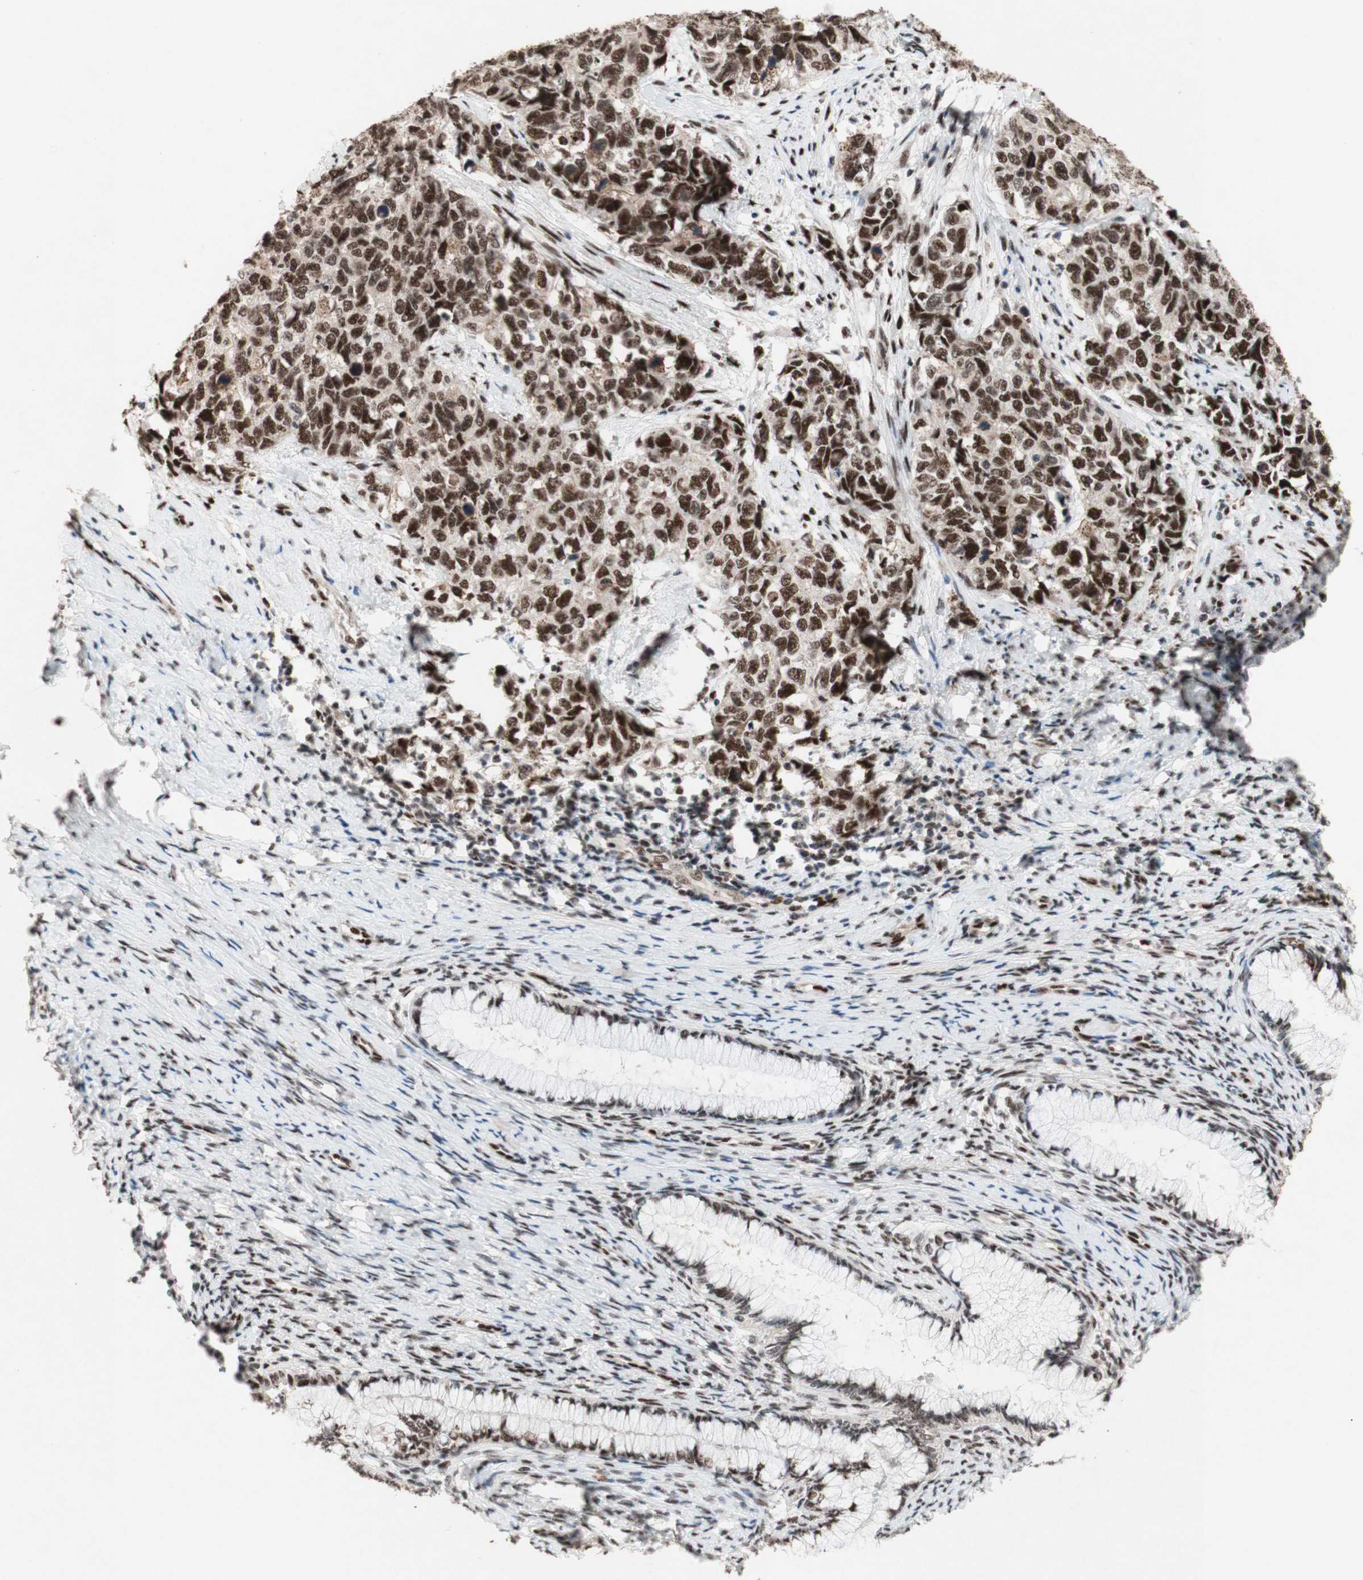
{"staining": {"intensity": "moderate", "quantity": ">75%", "location": "nuclear"}, "tissue": "cervical cancer", "cell_type": "Tumor cells", "image_type": "cancer", "snomed": [{"axis": "morphology", "description": "Squamous cell carcinoma, NOS"}, {"axis": "topography", "description": "Cervix"}], "caption": "Immunohistochemical staining of human cervical cancer (squamous cell carcinoma) demonstrates moderate nuclear protein expression in about >75% of tumor cells.", "gene": "TLE1", "patient": {"sex": "female", "age": 63}}